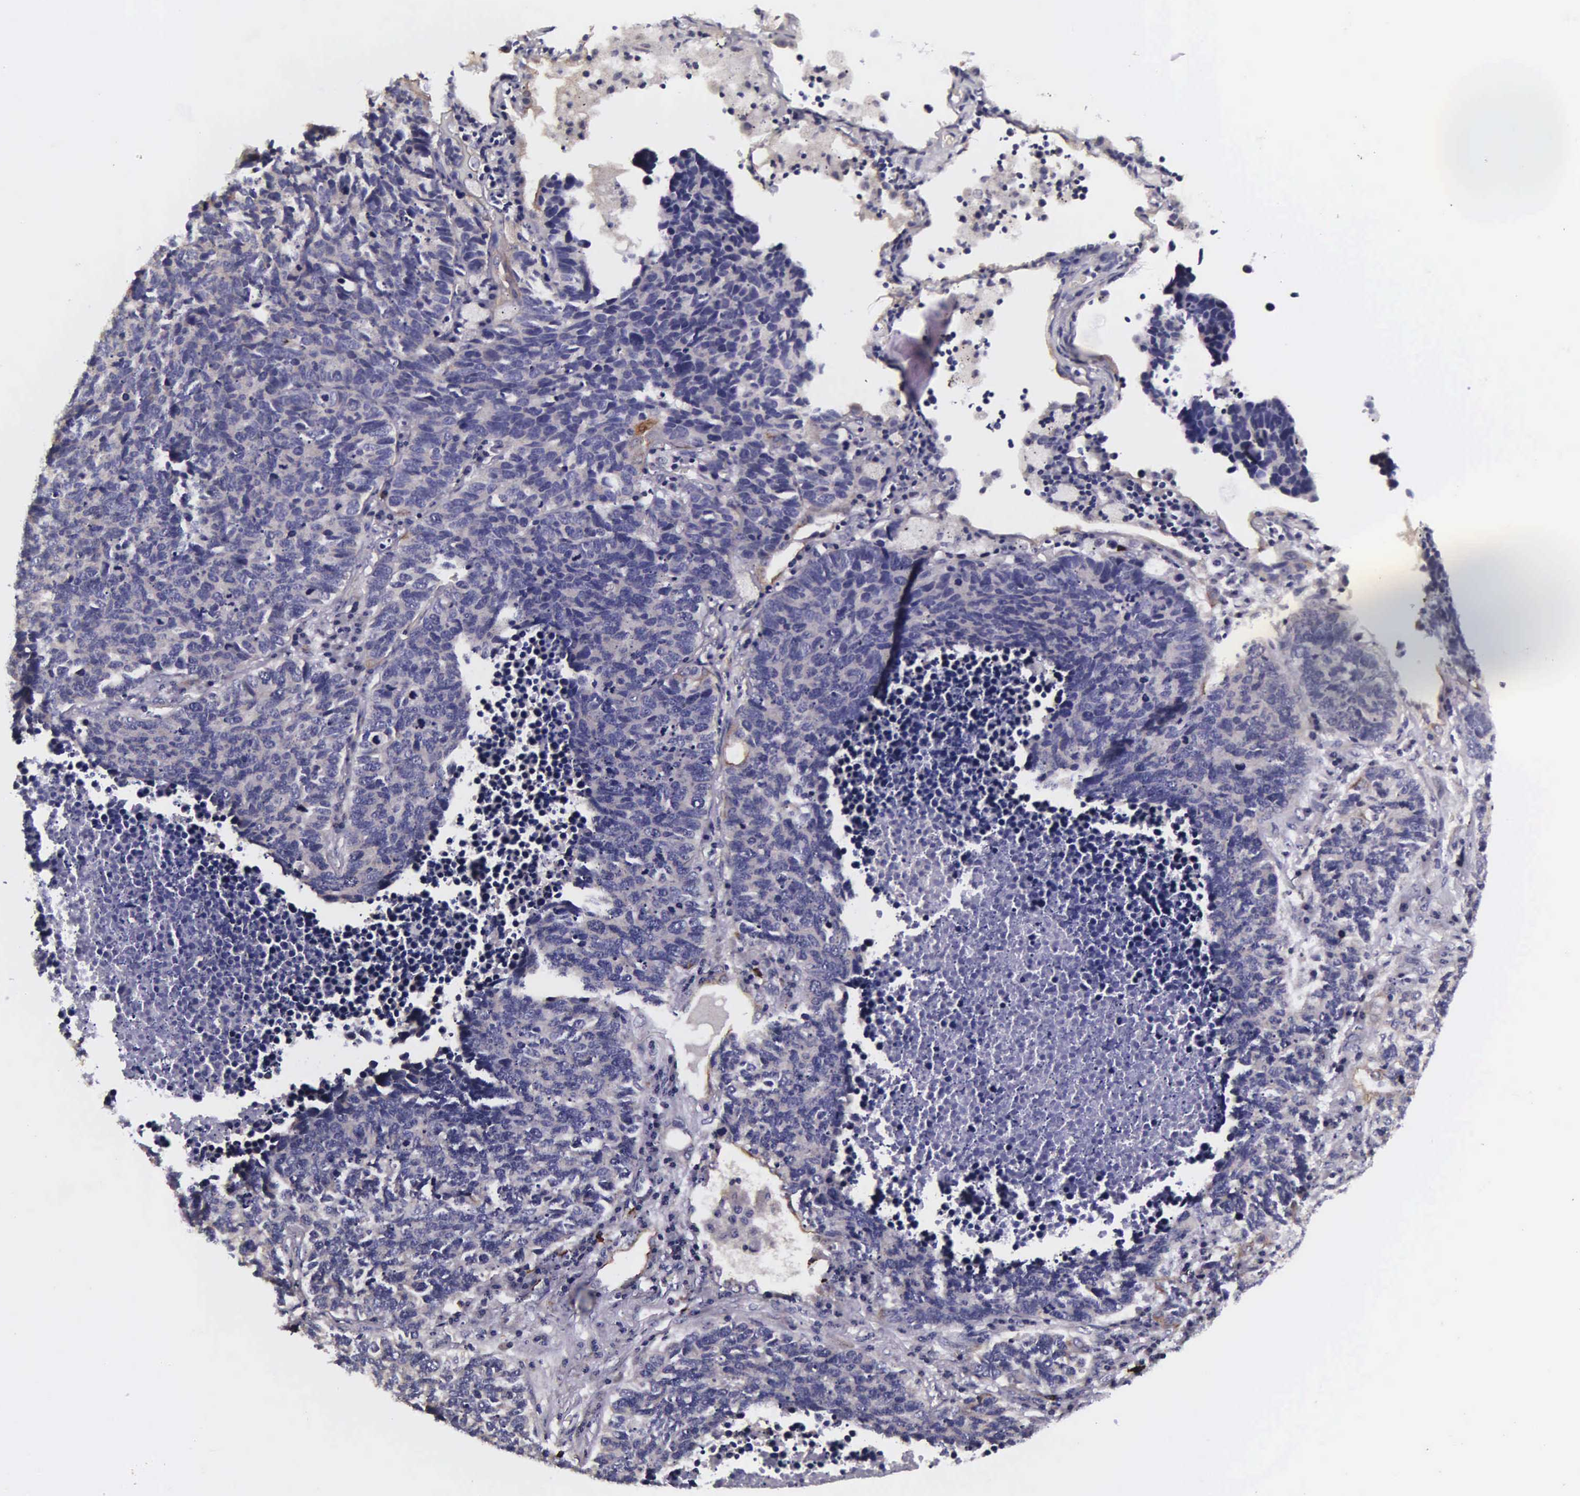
{"staining": {"intensity": "negative", "quantity": "none", "location": "none"}, "tissue": "lung cancer", "cell_type": "Tumor cells", "image_type": "cancer", "snomed": [{"axis": "morphology", "description": "Neoplasm, malignant, NOS"}, {"axis": "topography", "description": "Lung"}], "caption": "High magnification brightfield microscopy of lung cancer (neoplasm (malignant)) stained with DAB (brown) and counterstained with hematoxylin (blue): tumor cells show no significant positivity. (DAB (3,3'-diaminobenzidine) IHC visualized using brightfield microscopy, high magnification).", "gene": "PSMA3", "patient": {"sex": "female", "age": 75}}